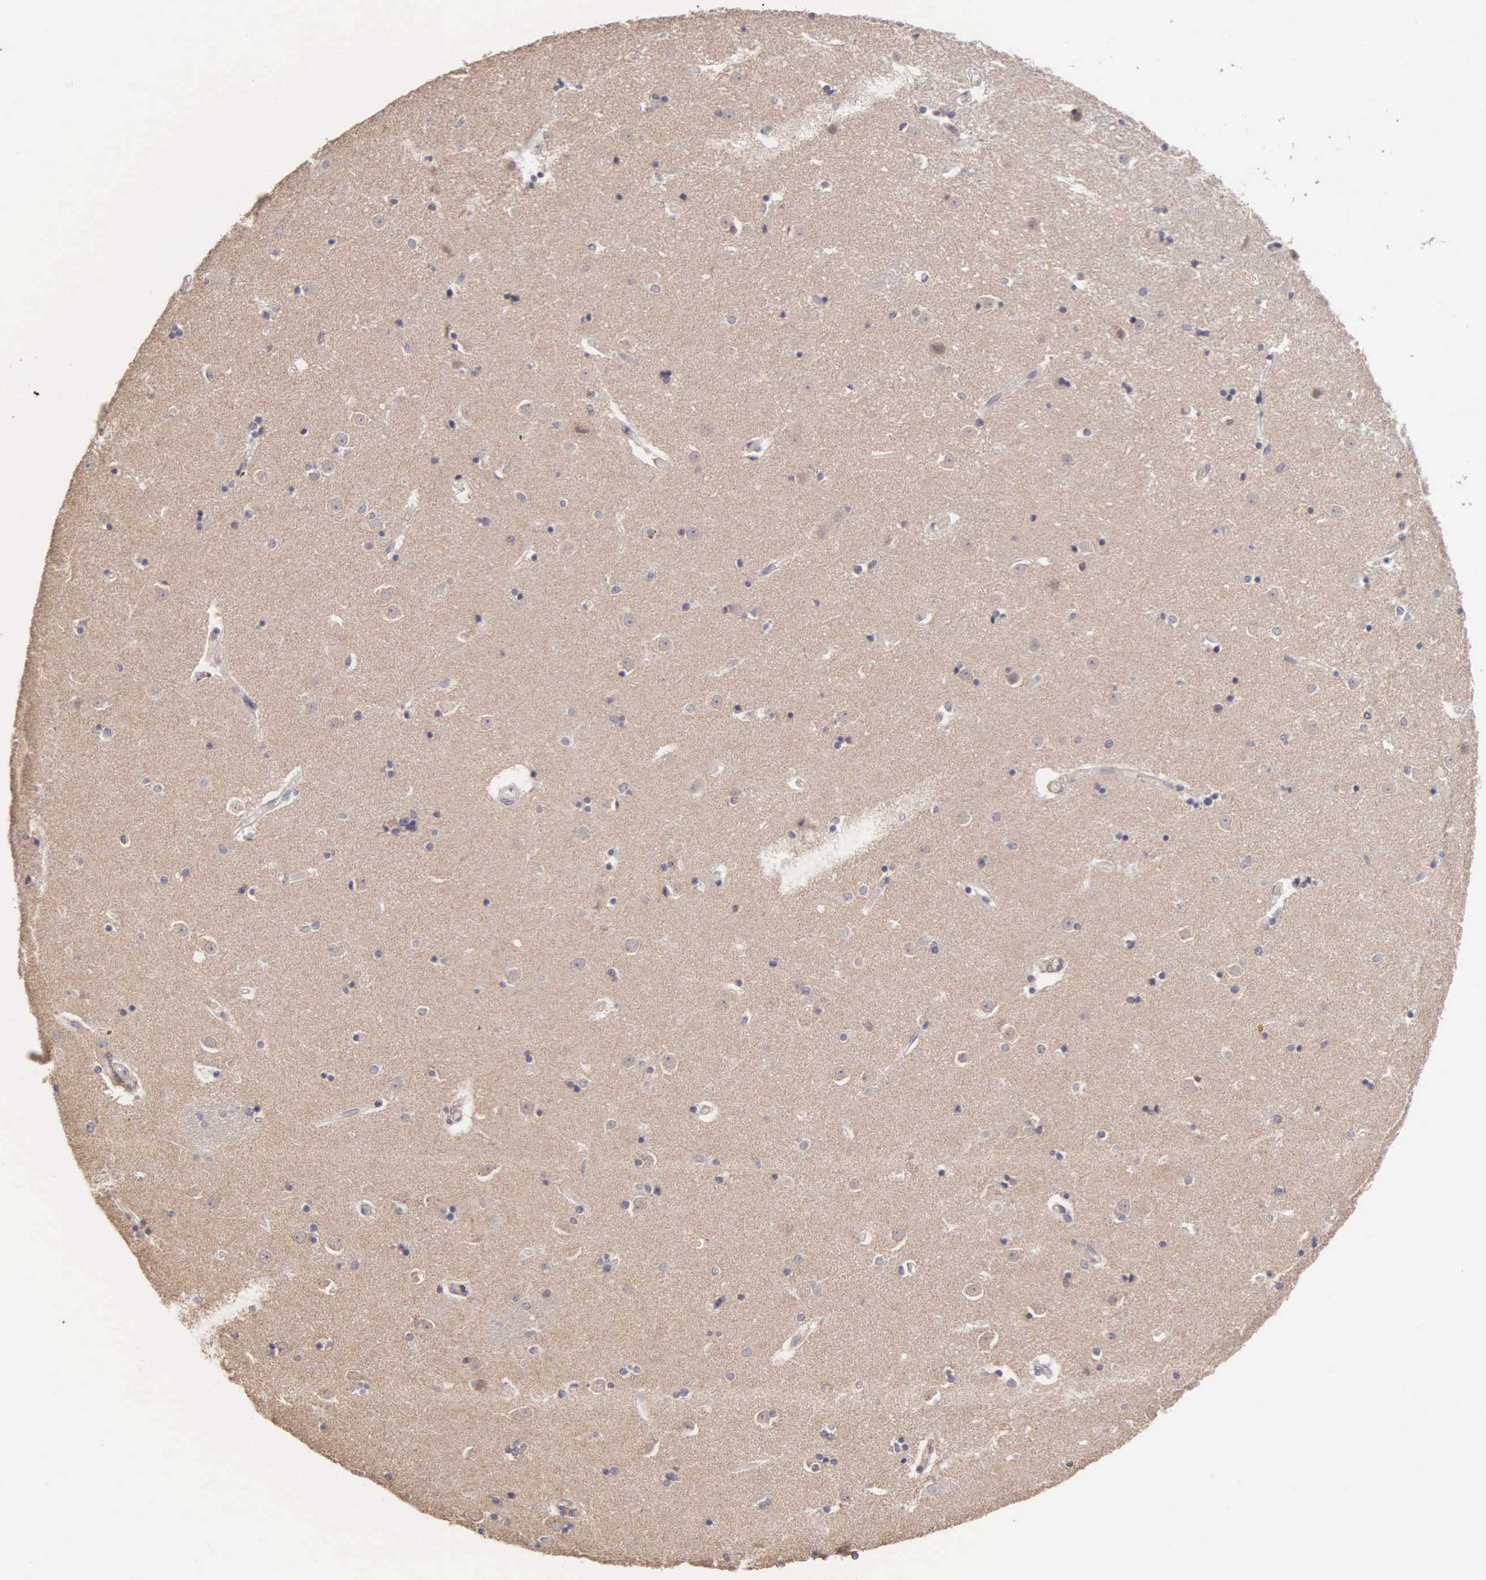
{"staining": {"intensity": "negative", "quantity": "none", "location": "none"}, "tissue": "caudate", "cell_type": "Glial cells", "image_type": "normal", "snomed": [{"axis": "morphology", "description": "Normal tissue, NOS"}, {"axis": "topography", "description": "Lateral ventricle wall"}], "caption": "IHC photomicrograph of normal caudate: human caudate stained with DAB (3,3'-diaminobenzidine) shows no significant protein positivity in glial cells. (Immunohistochemistry, brightfield microscopy, high magnification).", "gene": "BRD1", "patient": {"sex": "female", "age": 54}}